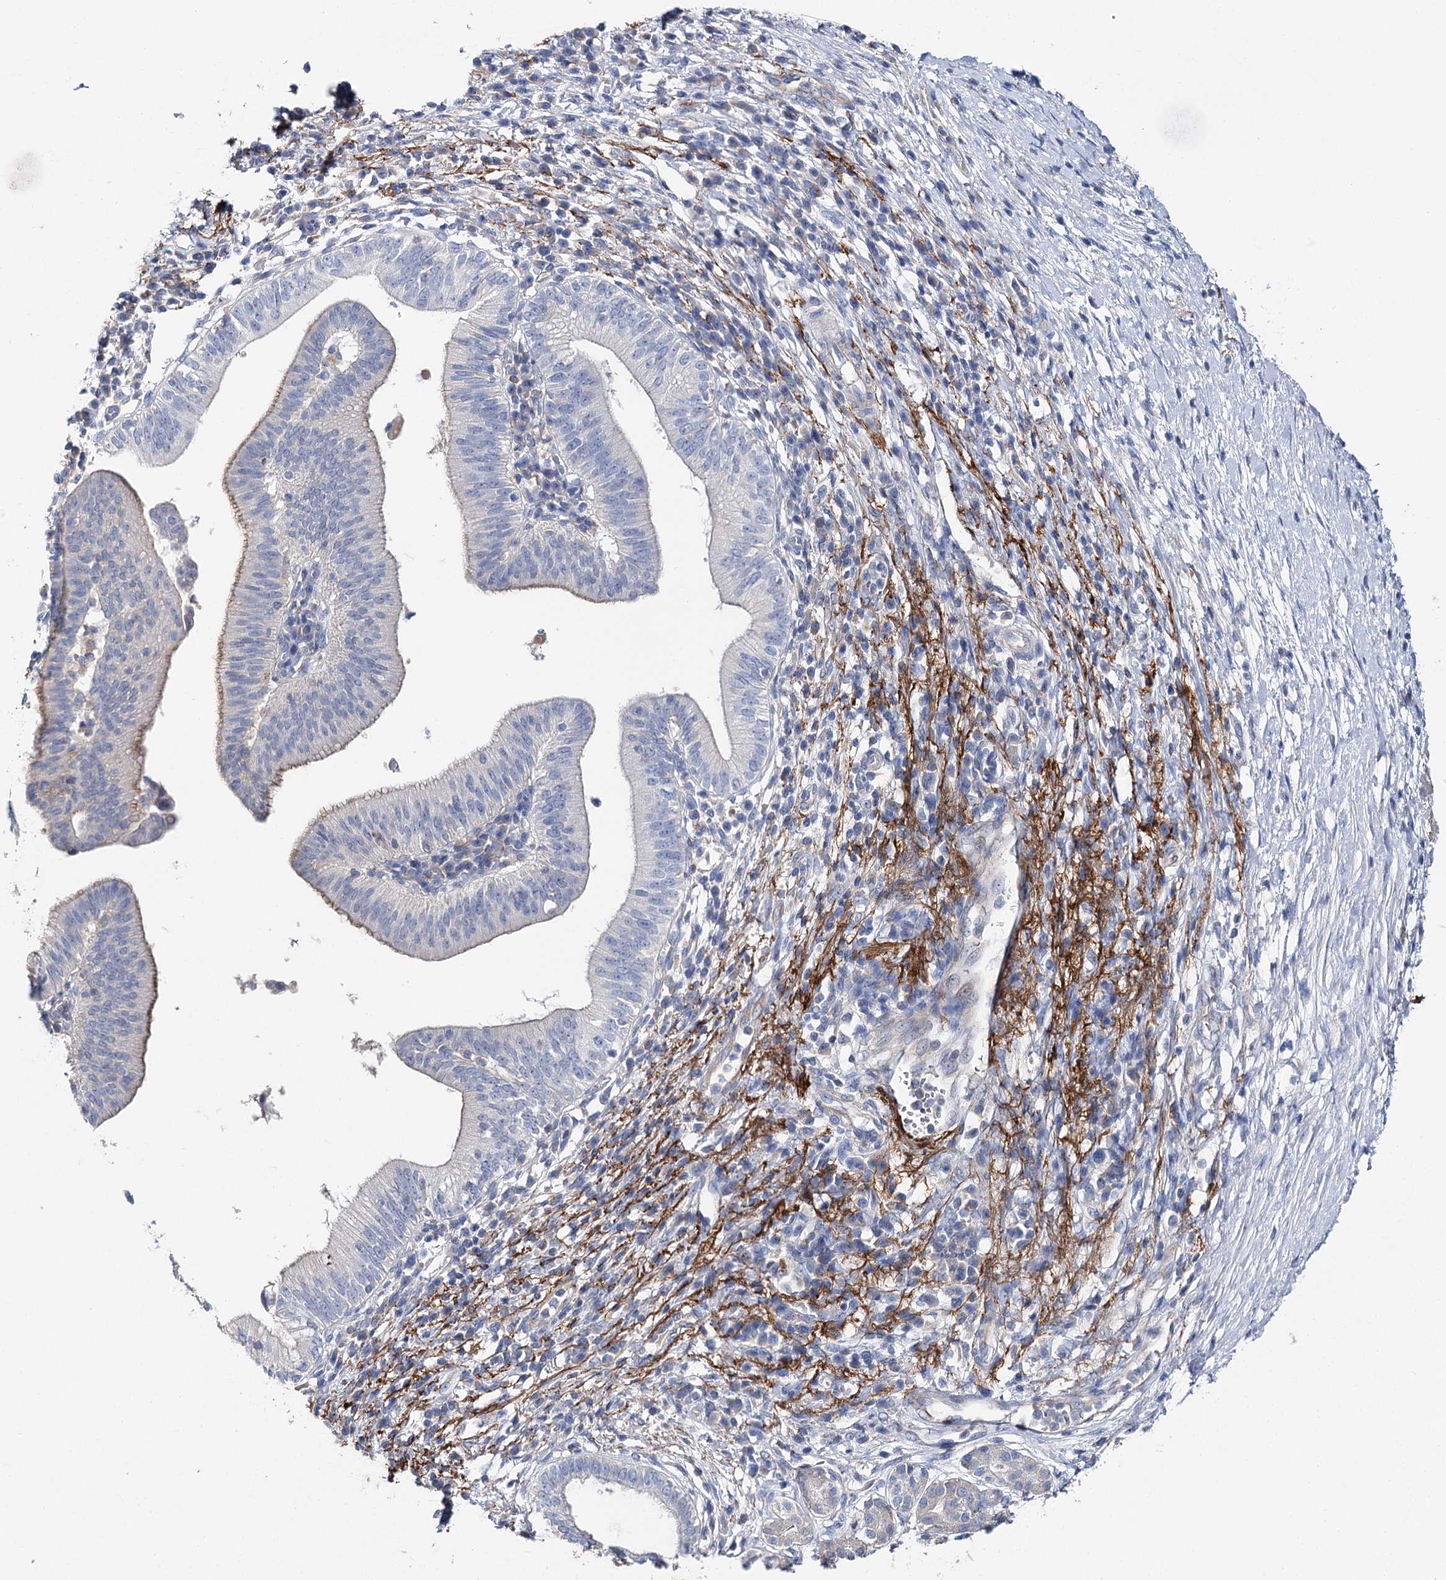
{"staining": {"intensity": "negative", "quantity": "none", "location": "none"}, "tissue": "pancreatic cancer", "cell_type": "Tumor cells", "image_type": "cancer", "snomed": [{"axis": "morphology", "description": "Adenocarcinoma, NOS"}, {"axis": "topography", "description": "Pancreas"}], "caption": "Immunohistochemistry (IHC) of human pancreatic cancer demonstrates no expression in tumor cells. (Brightfield microscopy of DAB immunohistochemistry at high magnification).", "gene": "EPYC", "patient": {"sex": "male", "age": 68}}